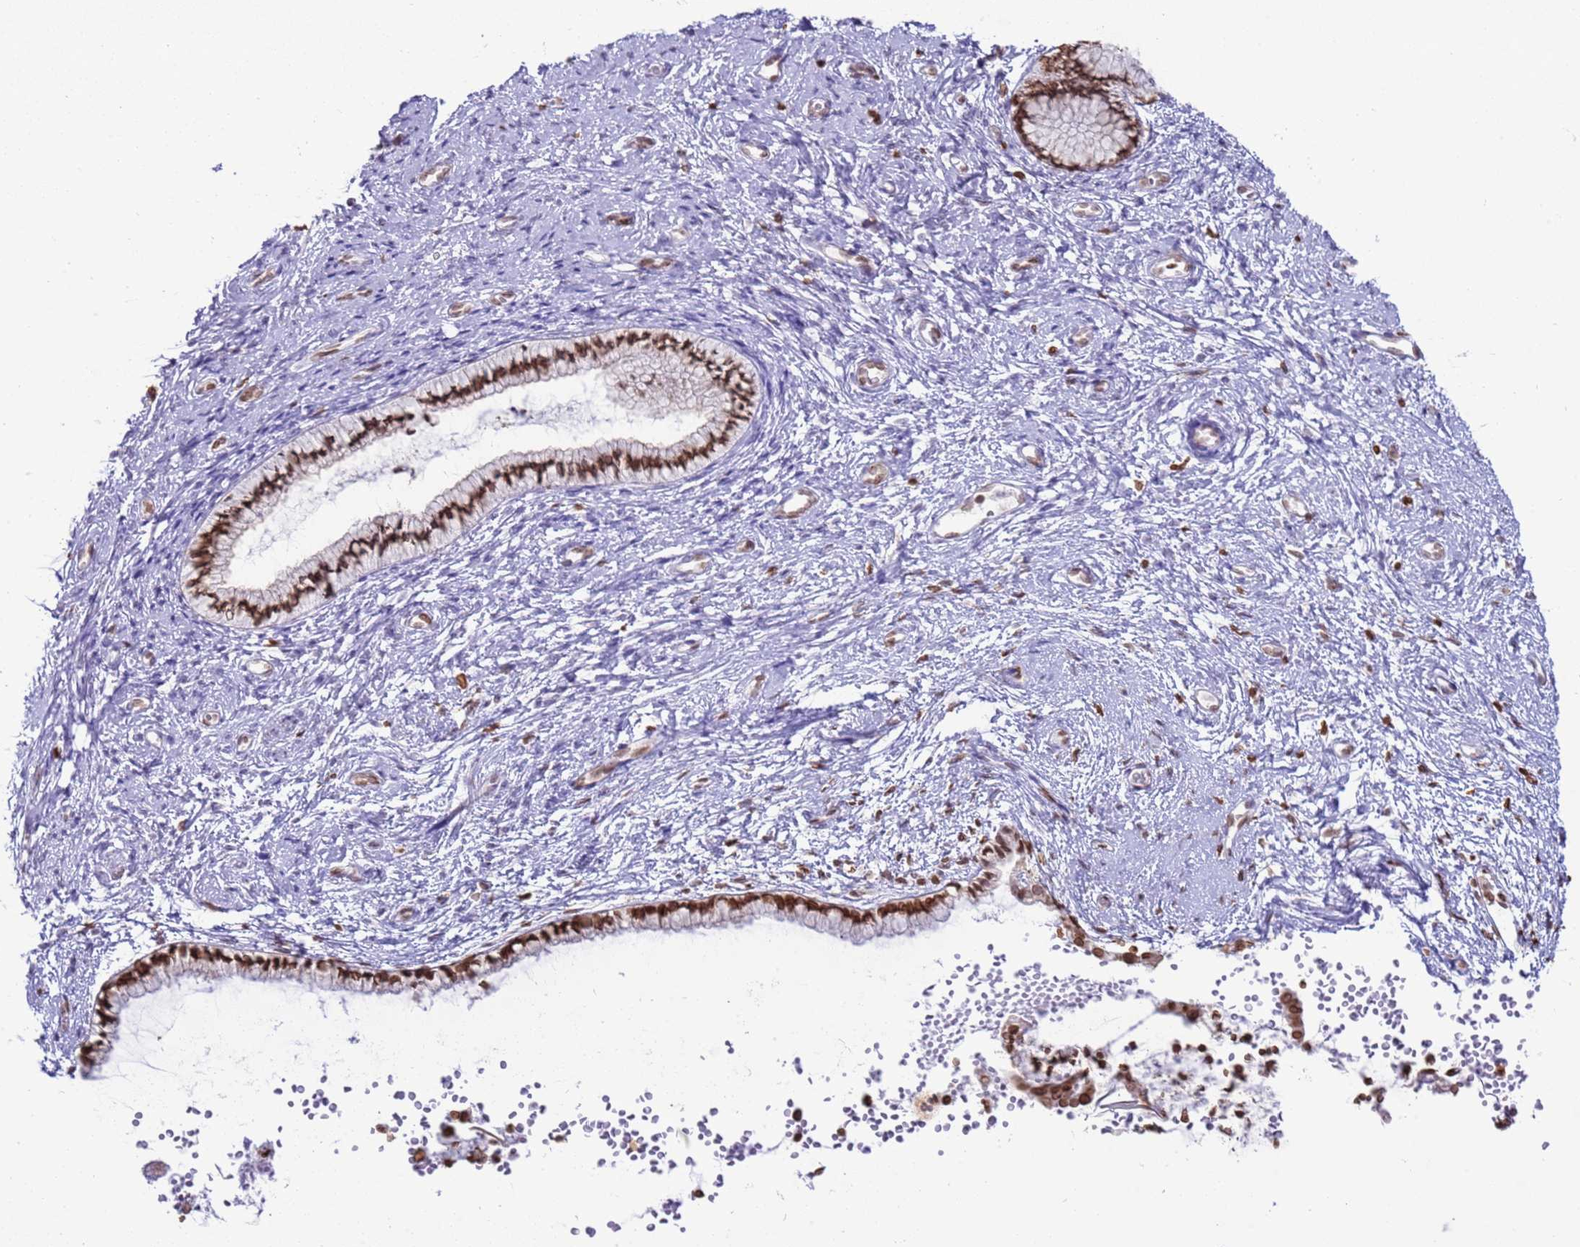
{"staining": {"intensity": "moderate", "quantity": ">75%", "location": "nuclear"}, "tissue": "cervix", "cell_type": "Glandular cells", "image_type": "normal", "snomed": [{"axis": "morphology", "description": "Normal tissue, NOS"}, {"axis": "topography", "description": "Cervix"}], "caption": "Protein staining demonstrates moderate nuclear expression in about >75% of glandular cells in unremarkable cervix.", "gene": "DHX37", "patient": {"sex": "female", "age": 57}}